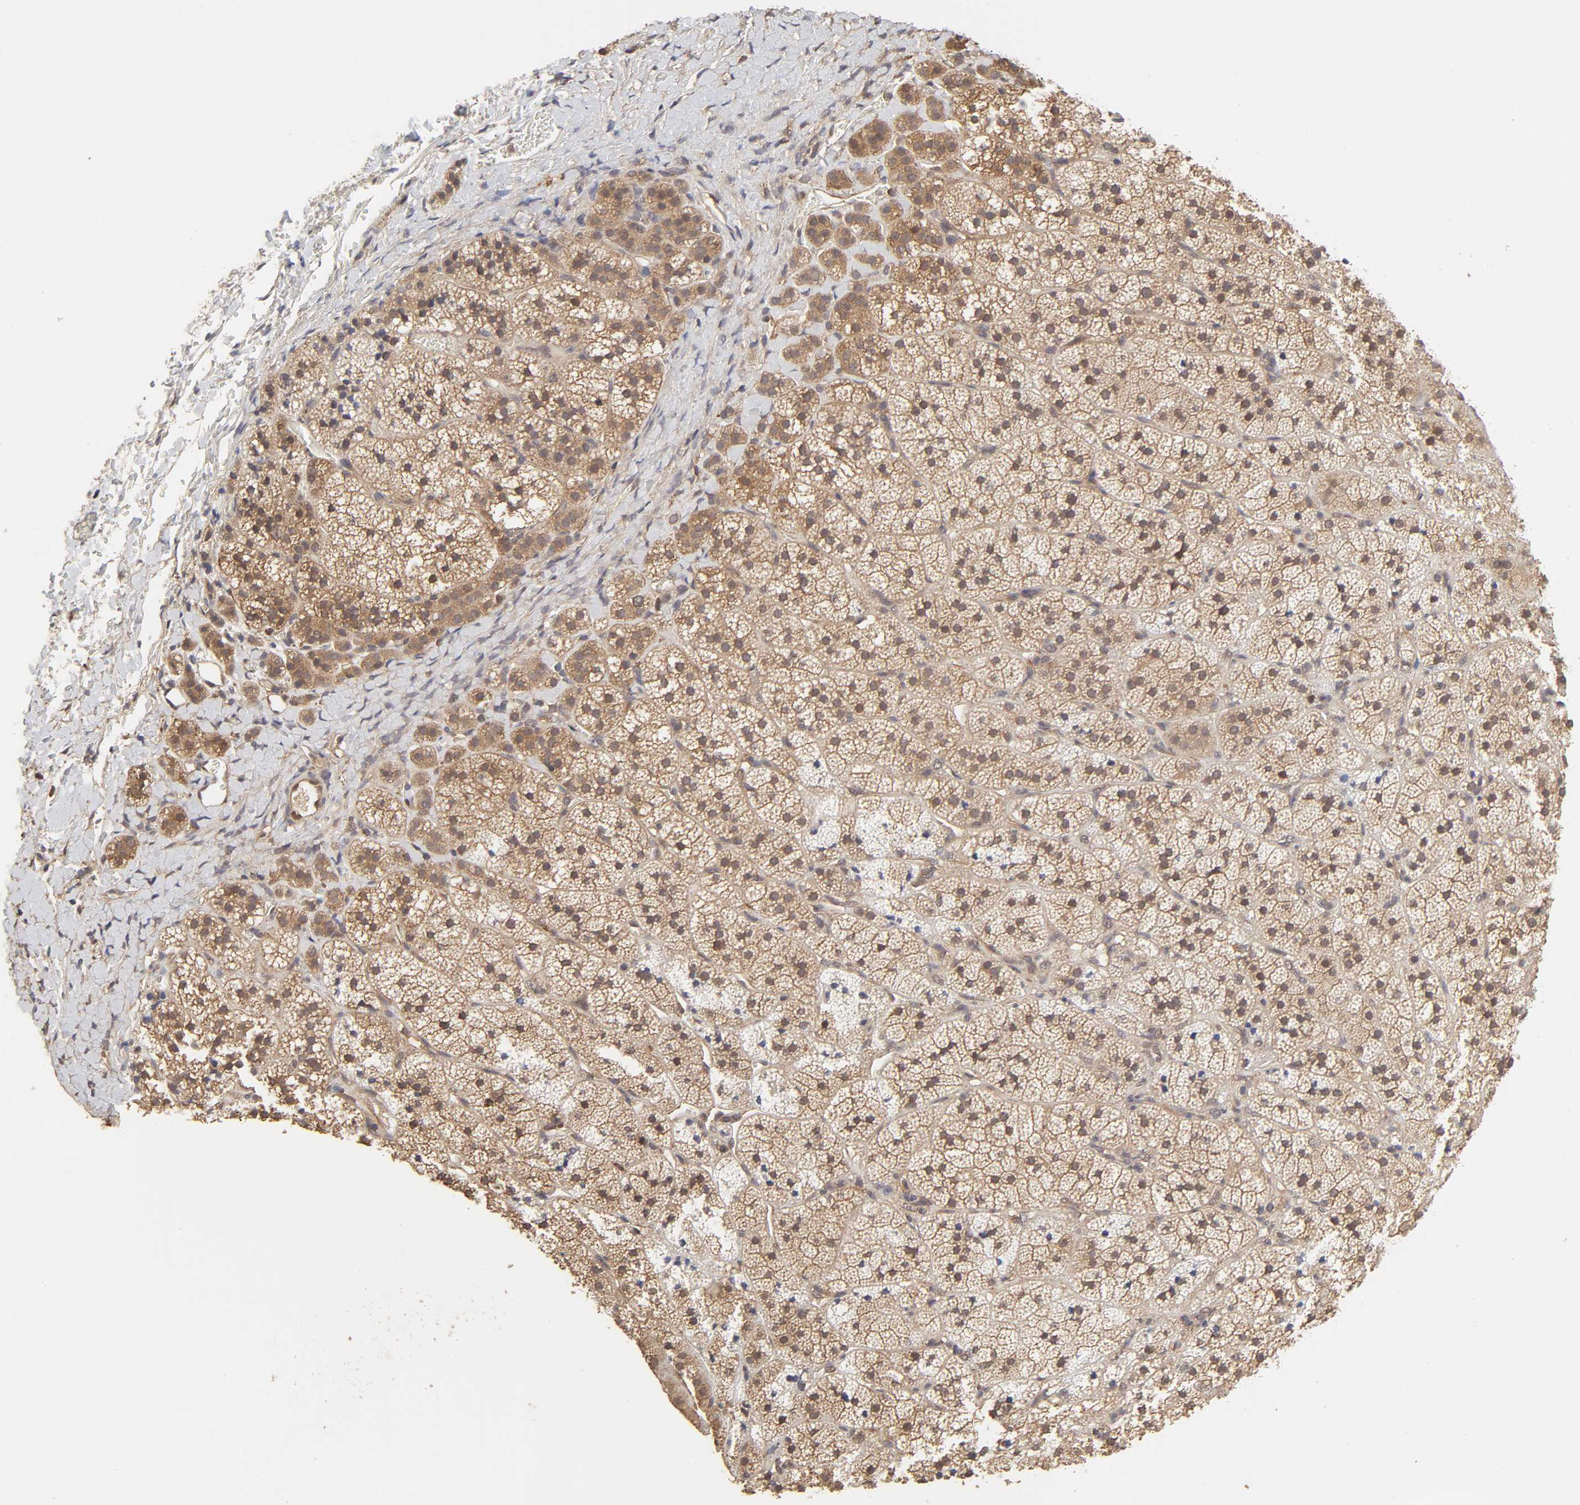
{"staining": {"intensity": "moderate", "quantity": ">75%", "location": "cytoplasmic/membranous"}, "tissue": "adrenal gland", "cell_type": "Glandular cells", "image_type": "normal", "snomed": [{"axis": "morphology", "description": "Normal tissue, NOS"}, {"axis": "topography", "description": "Adrenal gland"}], "caption": "Approximately >75% of glandular cells in benign adrenal gland reveal moderate cytoplasmic/membranous protein expression as visualized by brown immunohistochemical staining.", "gene": "MAPK1", "patient": {"sex": "female", "age": 44}}